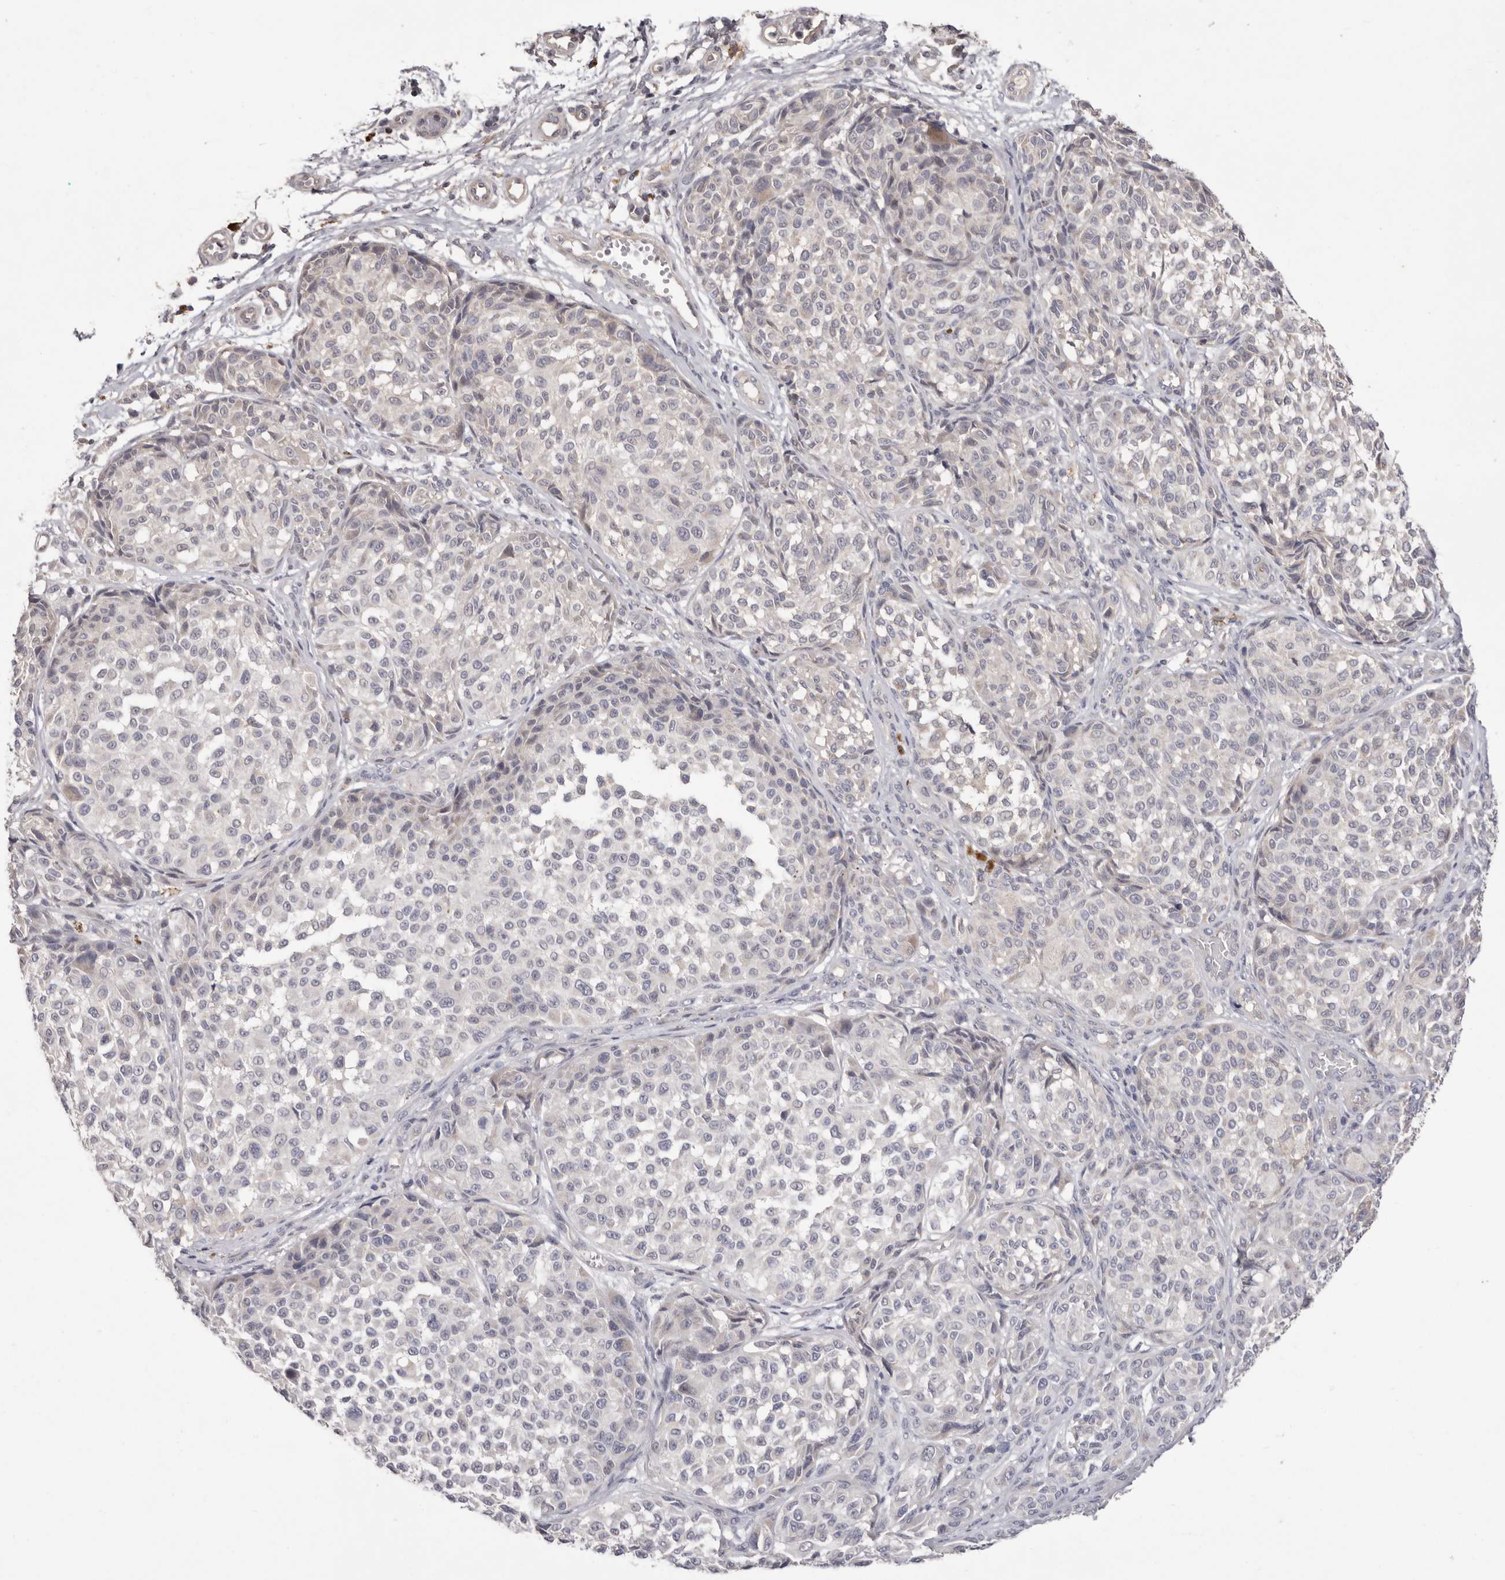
{"staining": {"intensity": "negative", "quantity": "none", "location": "none"}, "tissue": "melanoma", "cell_type": "Tumor cells", "image_type": "cancer", "snomed": [{"axis": "morphology", "description": "Malignant melanoma, NOS"}, {"axis": "topography", "description": "Skin"}], "caption": "Protein analysis of malignant melanoma reveals no significant expression in tumor cells.", "gene": "MMACHC", "patient": {"sex": "male", "age": 83}}